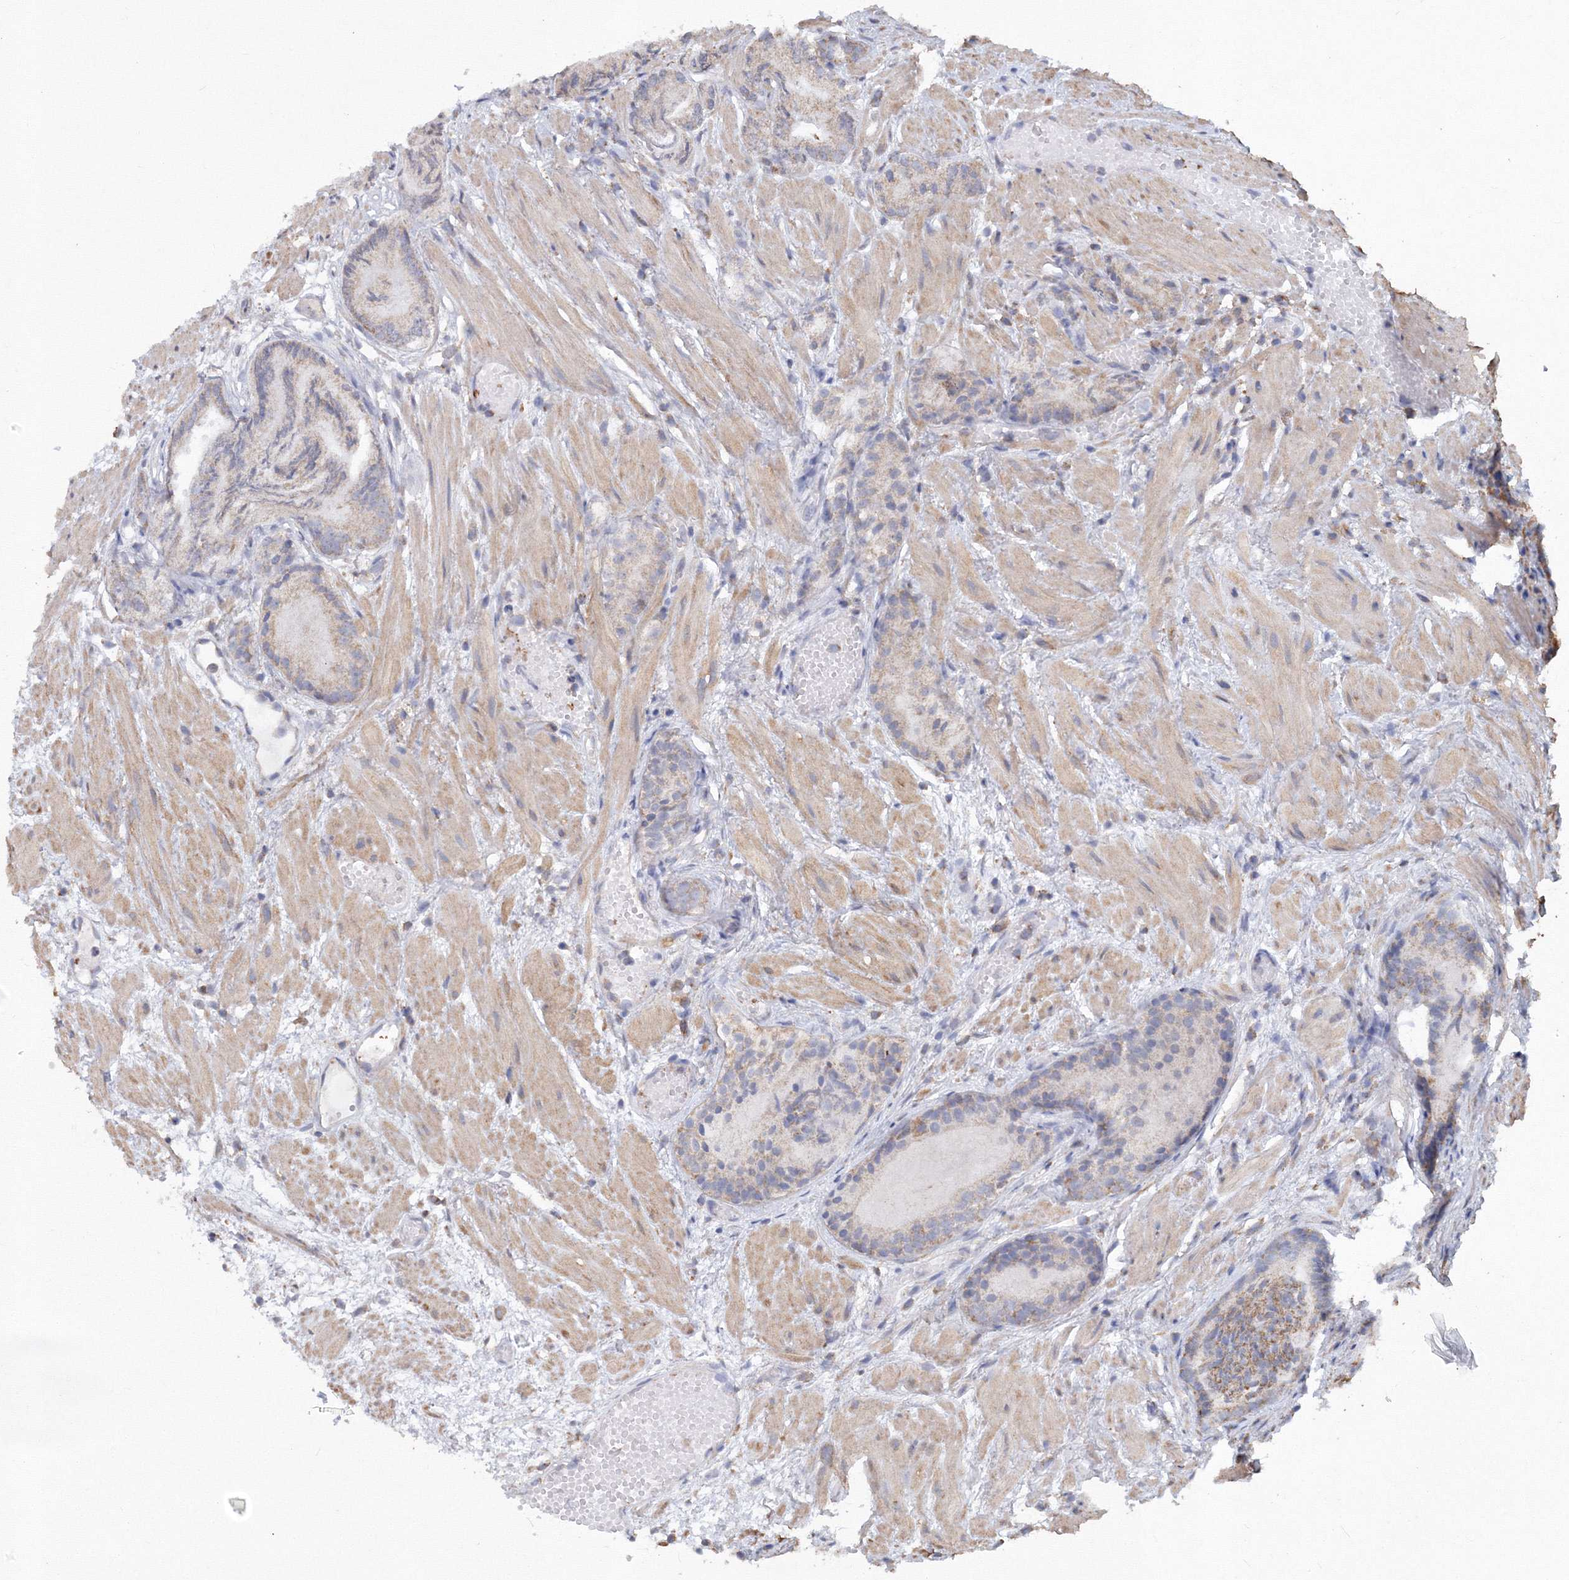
{"staining": {"intensity": "negative", "quantity": "none", "location": "none"}, "tissue": "prostate cancer", "cell_type": "Tumor cells", "image_type": "cancer", "snomed": [{"axis": "morphology", "description": "Adenocarcinoma, Low grade"}, {"axis": "topography", "description": "Prostate"}], "caption": "Prostate low-grade adenocarcinoma stained for a protein using IHC exhibits no expression tumor cells.", "gene": "TMEM139", "patient": {"sex": "male", "age": 88}}